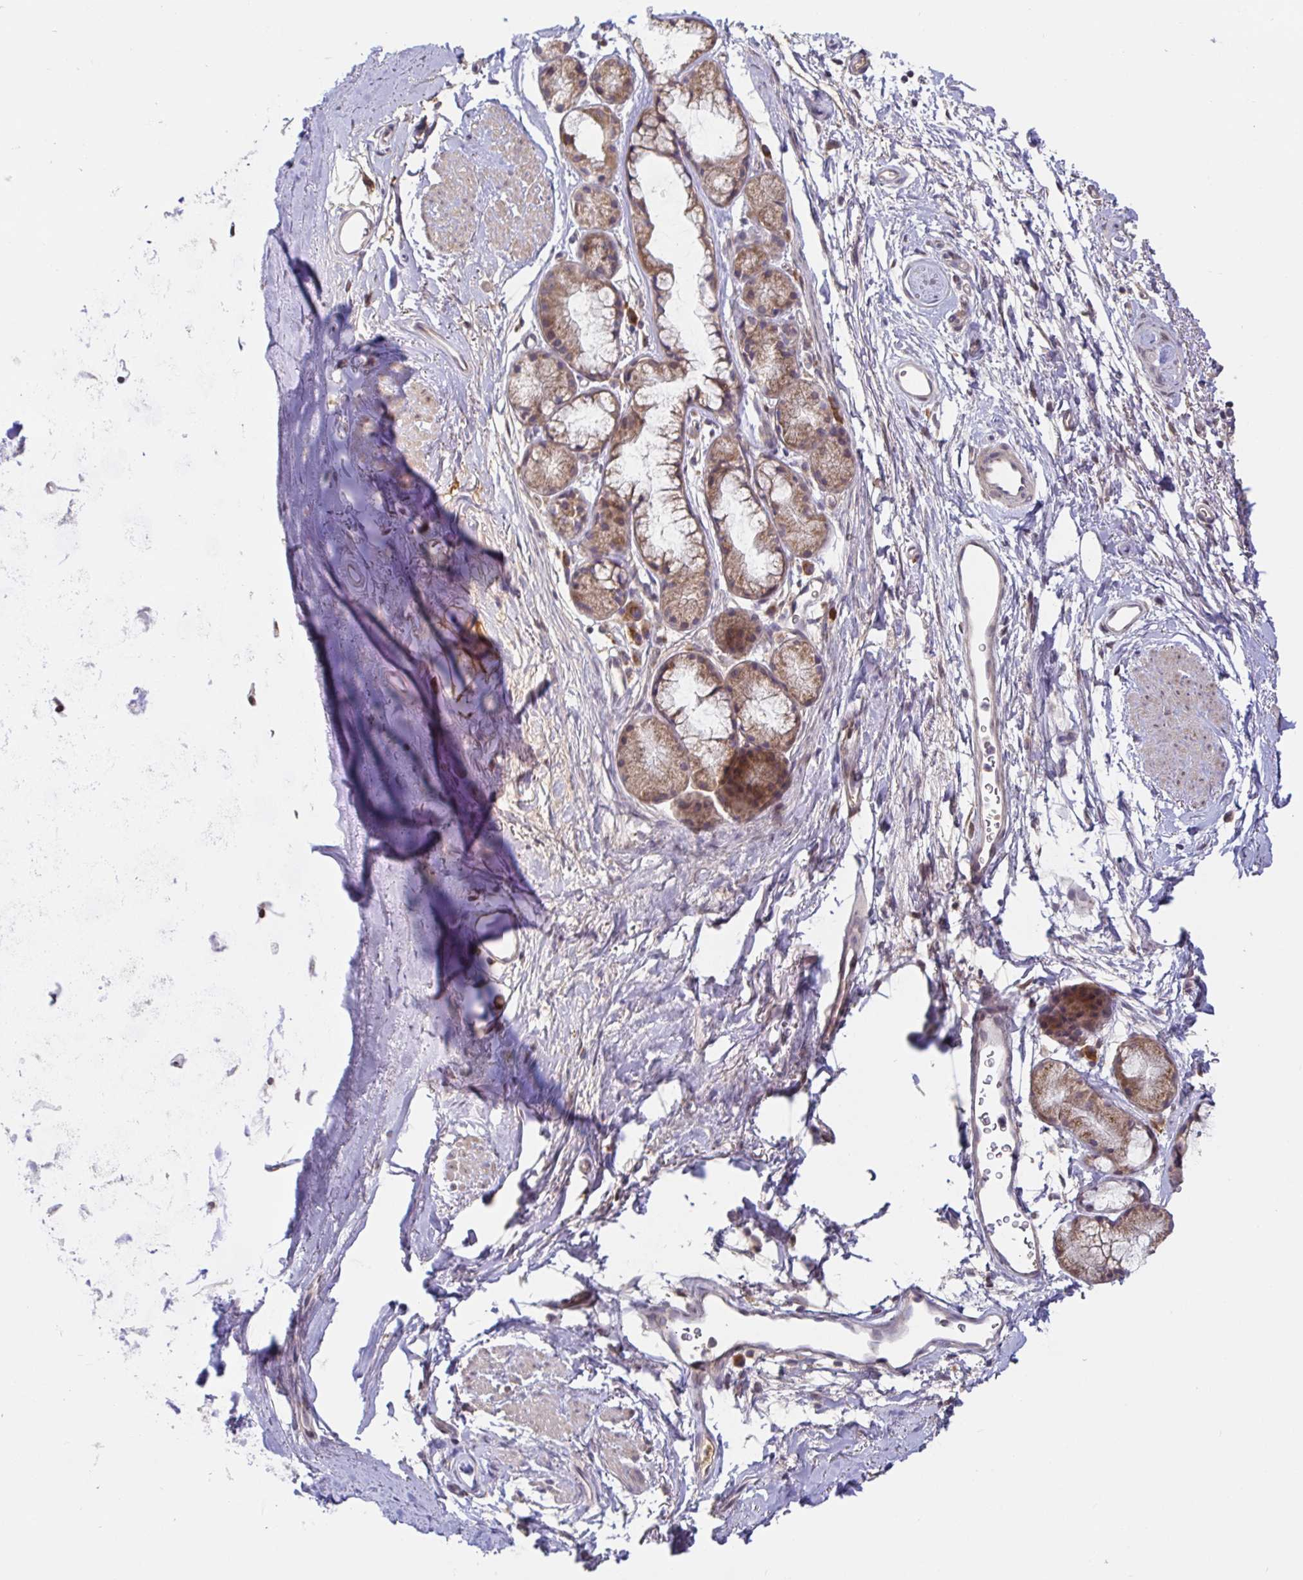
{"staining": {"intensity": "negative", "quantity": "none", "location": "none"}, "tissue": "soft tissue", "cell_type": "Chondrocytes", "image_type": "normal", "snomed": [{"axis": "morphology", "description": "Normal tissue, NOS"}, {"axis": "topography", "description": "Lymph node"}, {"axis": "topography", "description": "Cartilage tissue"}, {"axis": "topography", "description": "Bronchus"}], "caption": "Soft tissue was stained to show a protein in brown. There is no significant positivity in chondrocytes. (Brightfield microscopy of DAB immunohistochemistry at high magnification).", "gene": "LARP1", "patient": {"sex": "female", "age": 70}}